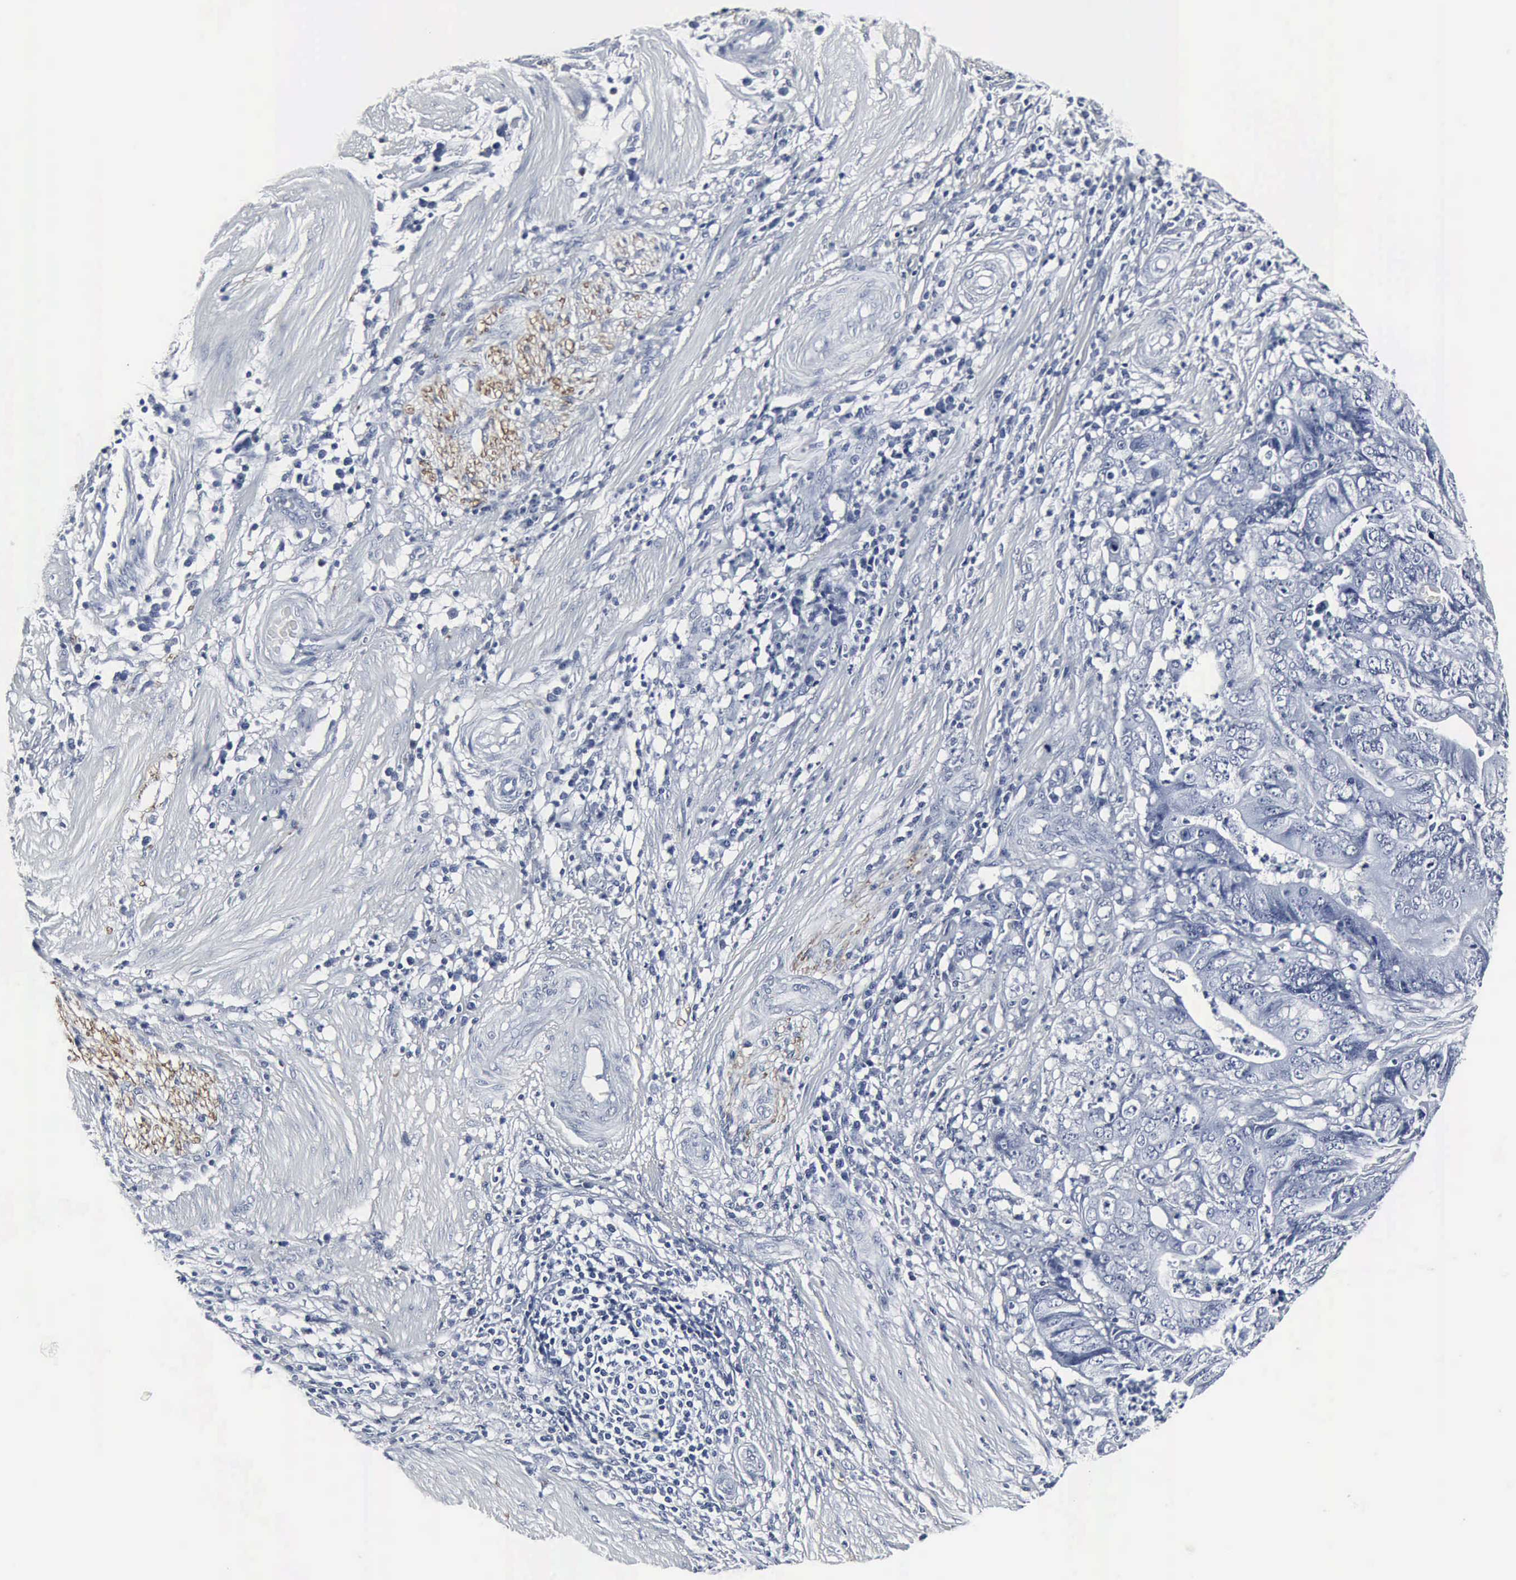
{"staining": {"intensity": "negative", "quantity": "none", "location": "none"}, "tissue": "stomach cancer", "cell_type": "Tumor cells", "image_type": "cancer", "snomed": [{"axis": "morphology", "description": "Adenocarcinoma, NOS"}, {"axis": "topography", "description": "Stomach, lower"}], "caption": "Tumor cells show no significant expression in stomach cancer (adenocarcinoma).", "gene": "SNAP25", "patient": {"sex": "female", "age": 86}}